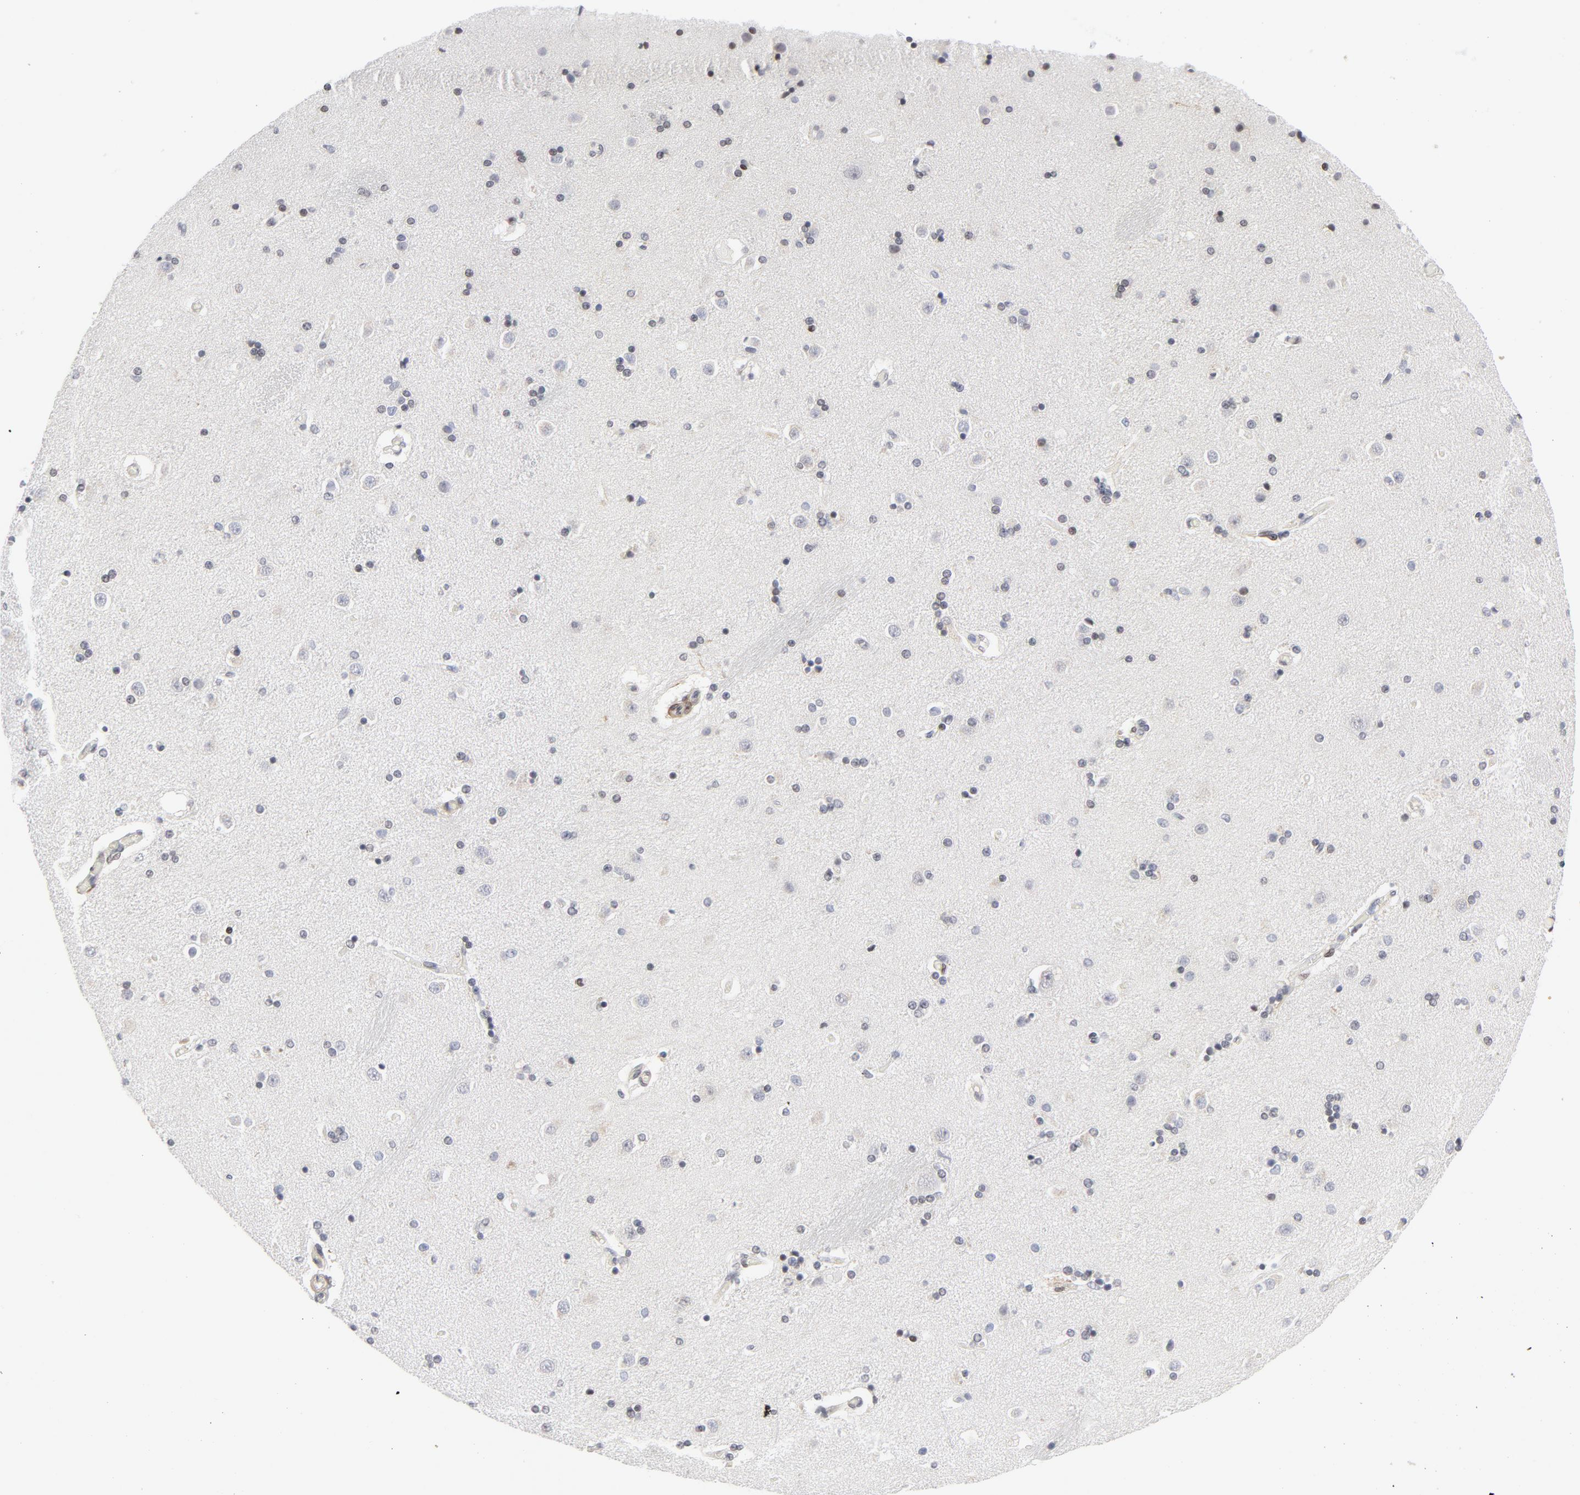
{"staining": {"intensity": "weak", "quantity": "<25%", "location": "cytoplasmic/membranous"}, "tissue": "caudate", "cell_type": "Glial cells", "image_type": "normal", "snomed": [{"axis": "morphology", "description": "Normal tissue, NOS"}, {"axis": "topography", "description": "Lateral ventricle wall"}], "caption": "An immunohistochemistry (IHC) micrograph of benign caudate is shown. There is no staining in glial cells of caudate. (DAB immunohistochemistry (IHC), high magnification).", "gene": "NFIC", "patient": {"sex": "female", "age": 54}}